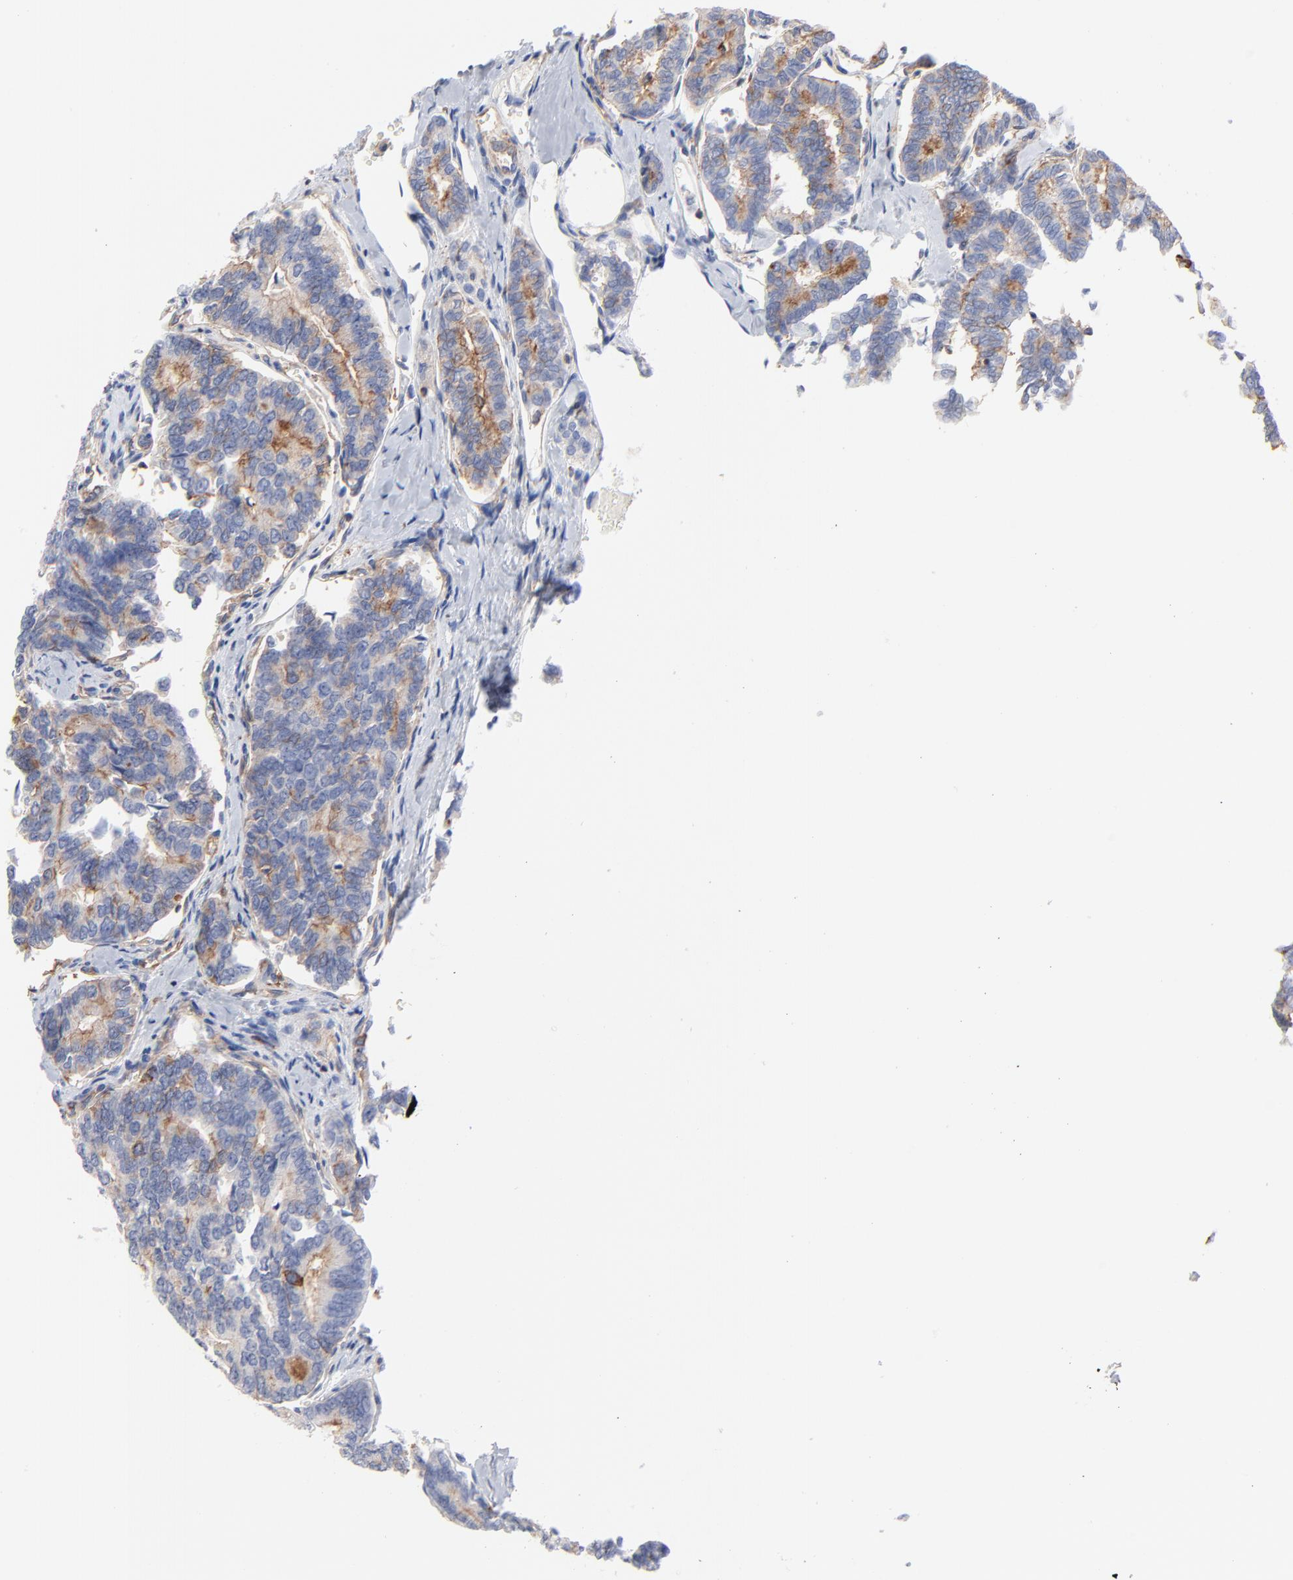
{"staining": {"intensity": "moderate", "quantity": ">75%", "location": "cytoplasmic/membranous"}, "tissue": "thyroid cancer", "cell_type": "Tumor cells", "image_type": "cancer", "snomed": [{"axis": "morphology", "description": "Papillary adenocarcinoma, NOS"}, {"axis": "topography", "description": "Thyroid gland"}], "caption": "This micrograph reveals thyroid papillary adenocarcinoma stained with IHC to label a protein in brown. The cytoplasmic/membranous of tumor cells show moderate positivity for the protein. Nuclei are counter-stained blue.", "gene": "CD2AP", "patient": {"sex": "female", "age": 35}}